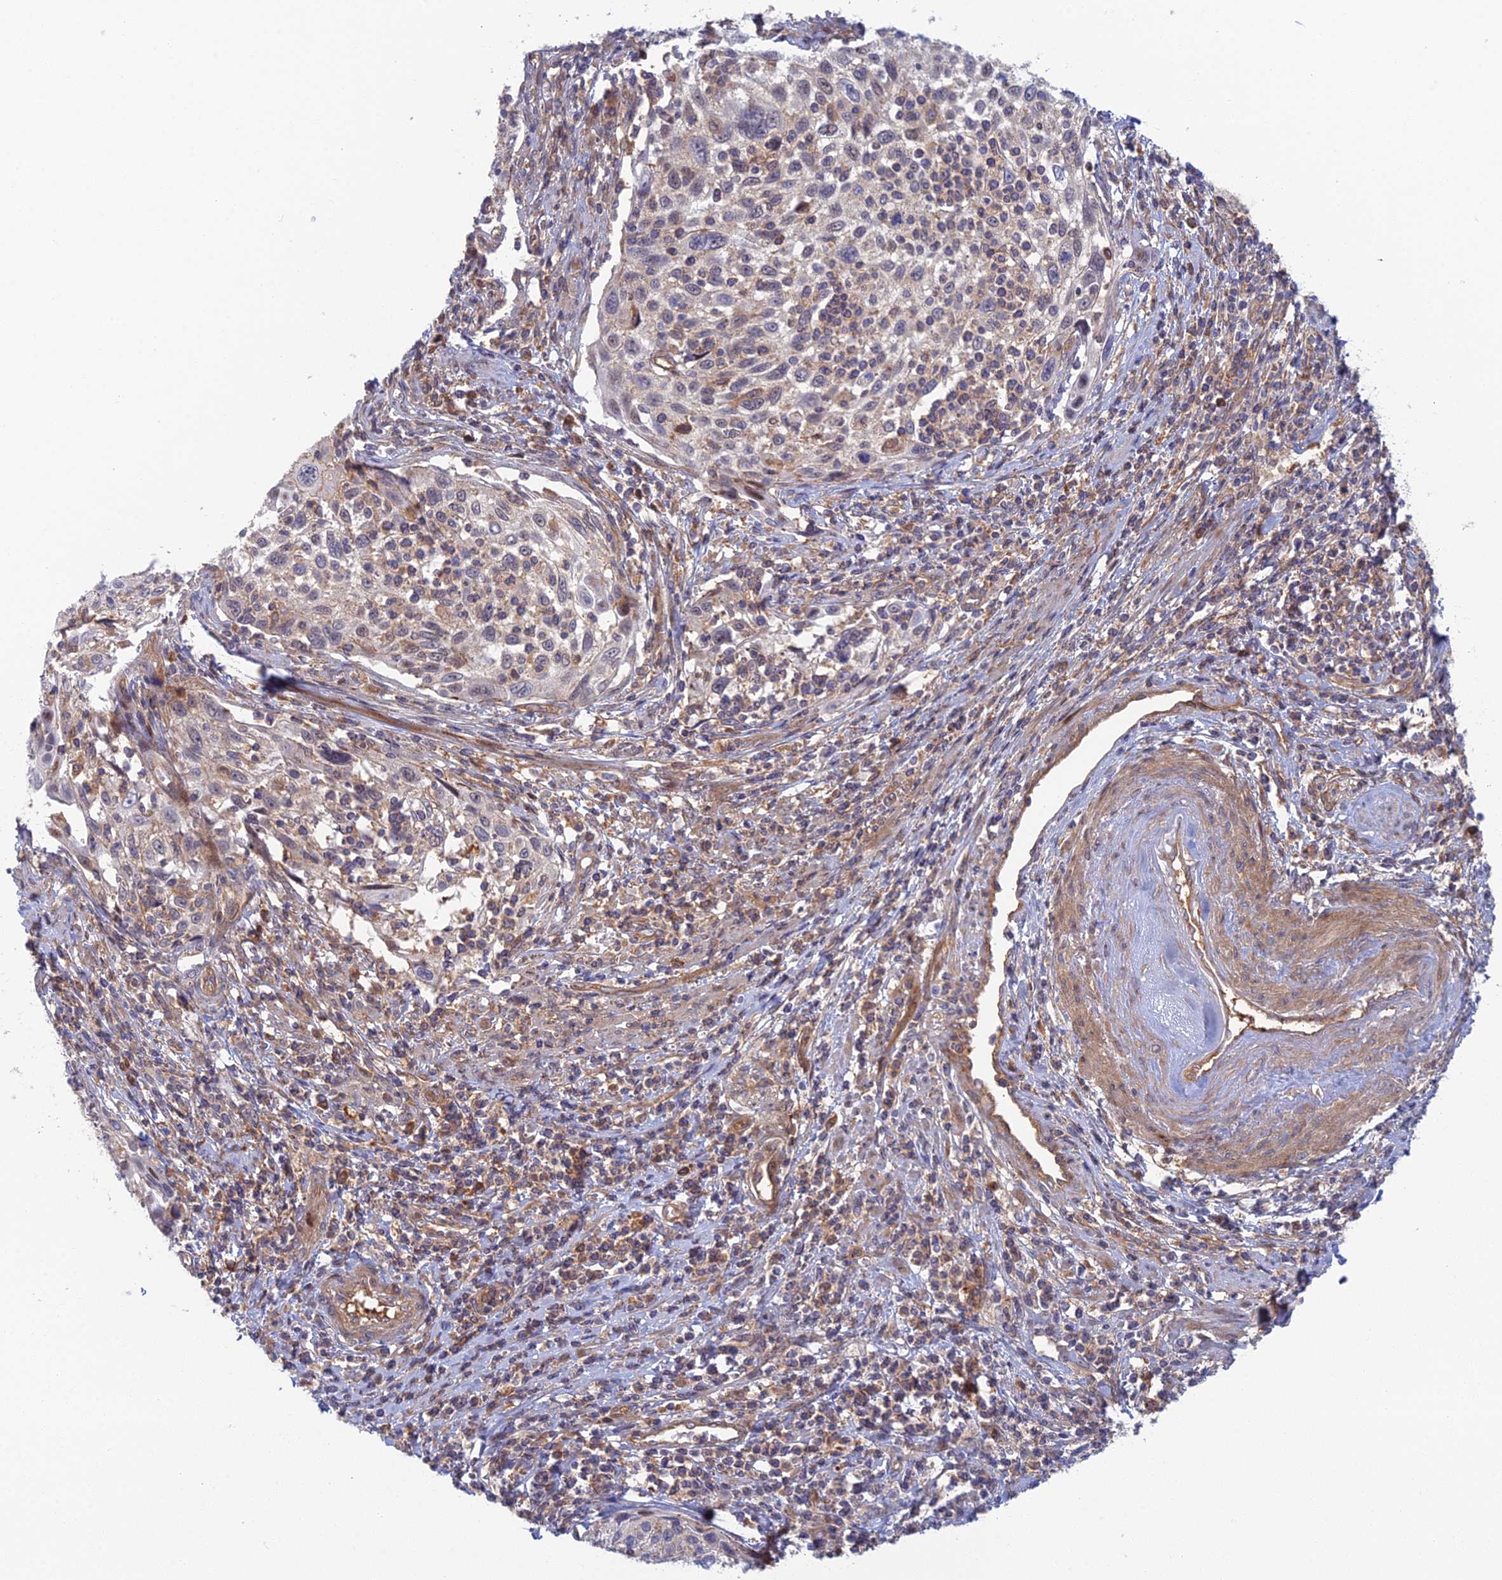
{"staining": {"intensity": "negative", "quantity": "none", "location": "none"}, "tissue": "cervical cancer", "cell_type": "Tumor cells", "image_type": "cancer", "snomed": [{"axis": "morphology", "description": "Squamous cell carcinoma, NOS"}, {"axis": "topography", "description": "Cervix"}], "caption": "Photomicrograph shows no significant protein staining in tumor cells of cervical cancer.", "gene": "ABHD1", "patient": {"sex": "female", "age": 70}}